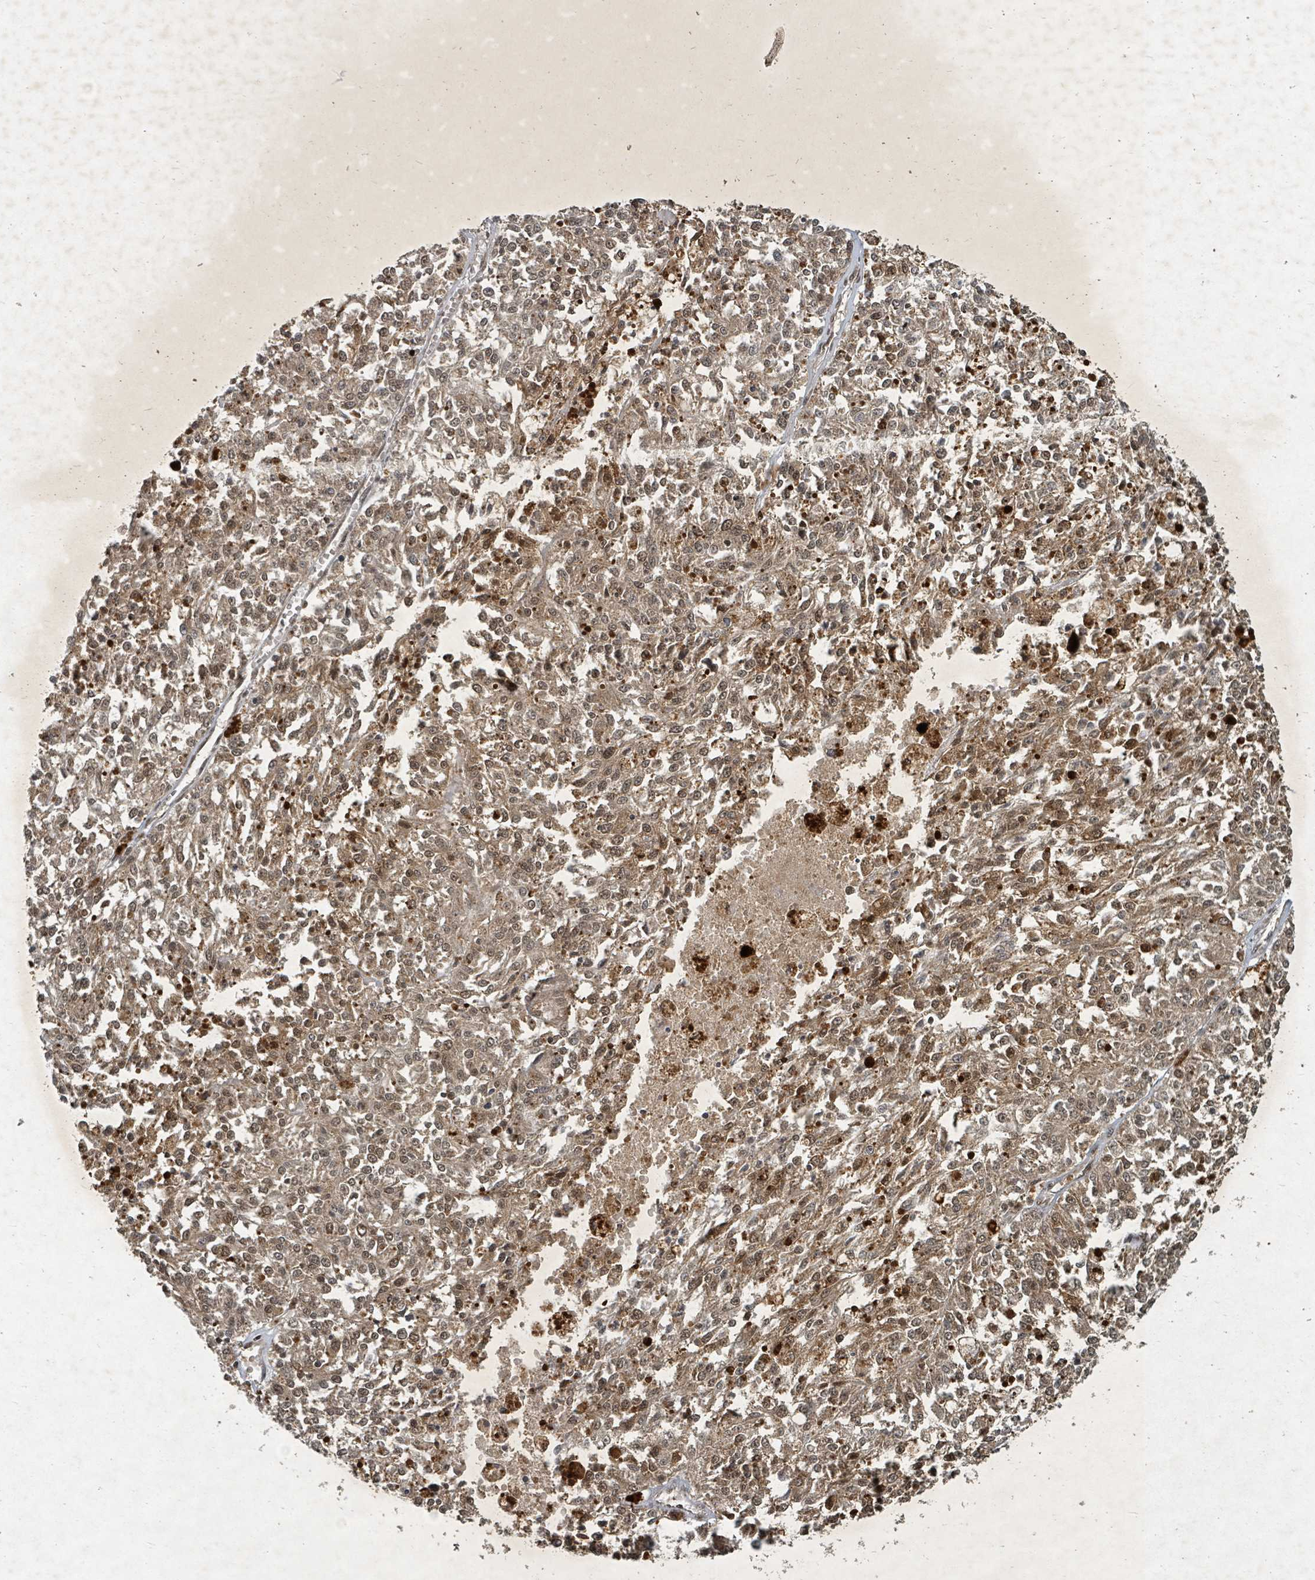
{"staining": {"intensity": "moderate", "quantity": ">75%", "location": "cytoplasmic/membranous,nuclear"}, "tissue": "melanoma", "cell_type": "Tumor cells", "image_type": "cancer", "snomed": [{"axis": "morphology", "description": "Malignant melanoma, NOS"}, {"axis": "topography", "description": "Skin"}], "caption": "An image showing moderate cytoplasmic/membranous and nuclear expression in approximately >75% of tumor cells in melanoma, as visualized by brown immunohistochemical staining.", "gene": "KDM4E", "patient": {"sex": "female", "age": 64}}